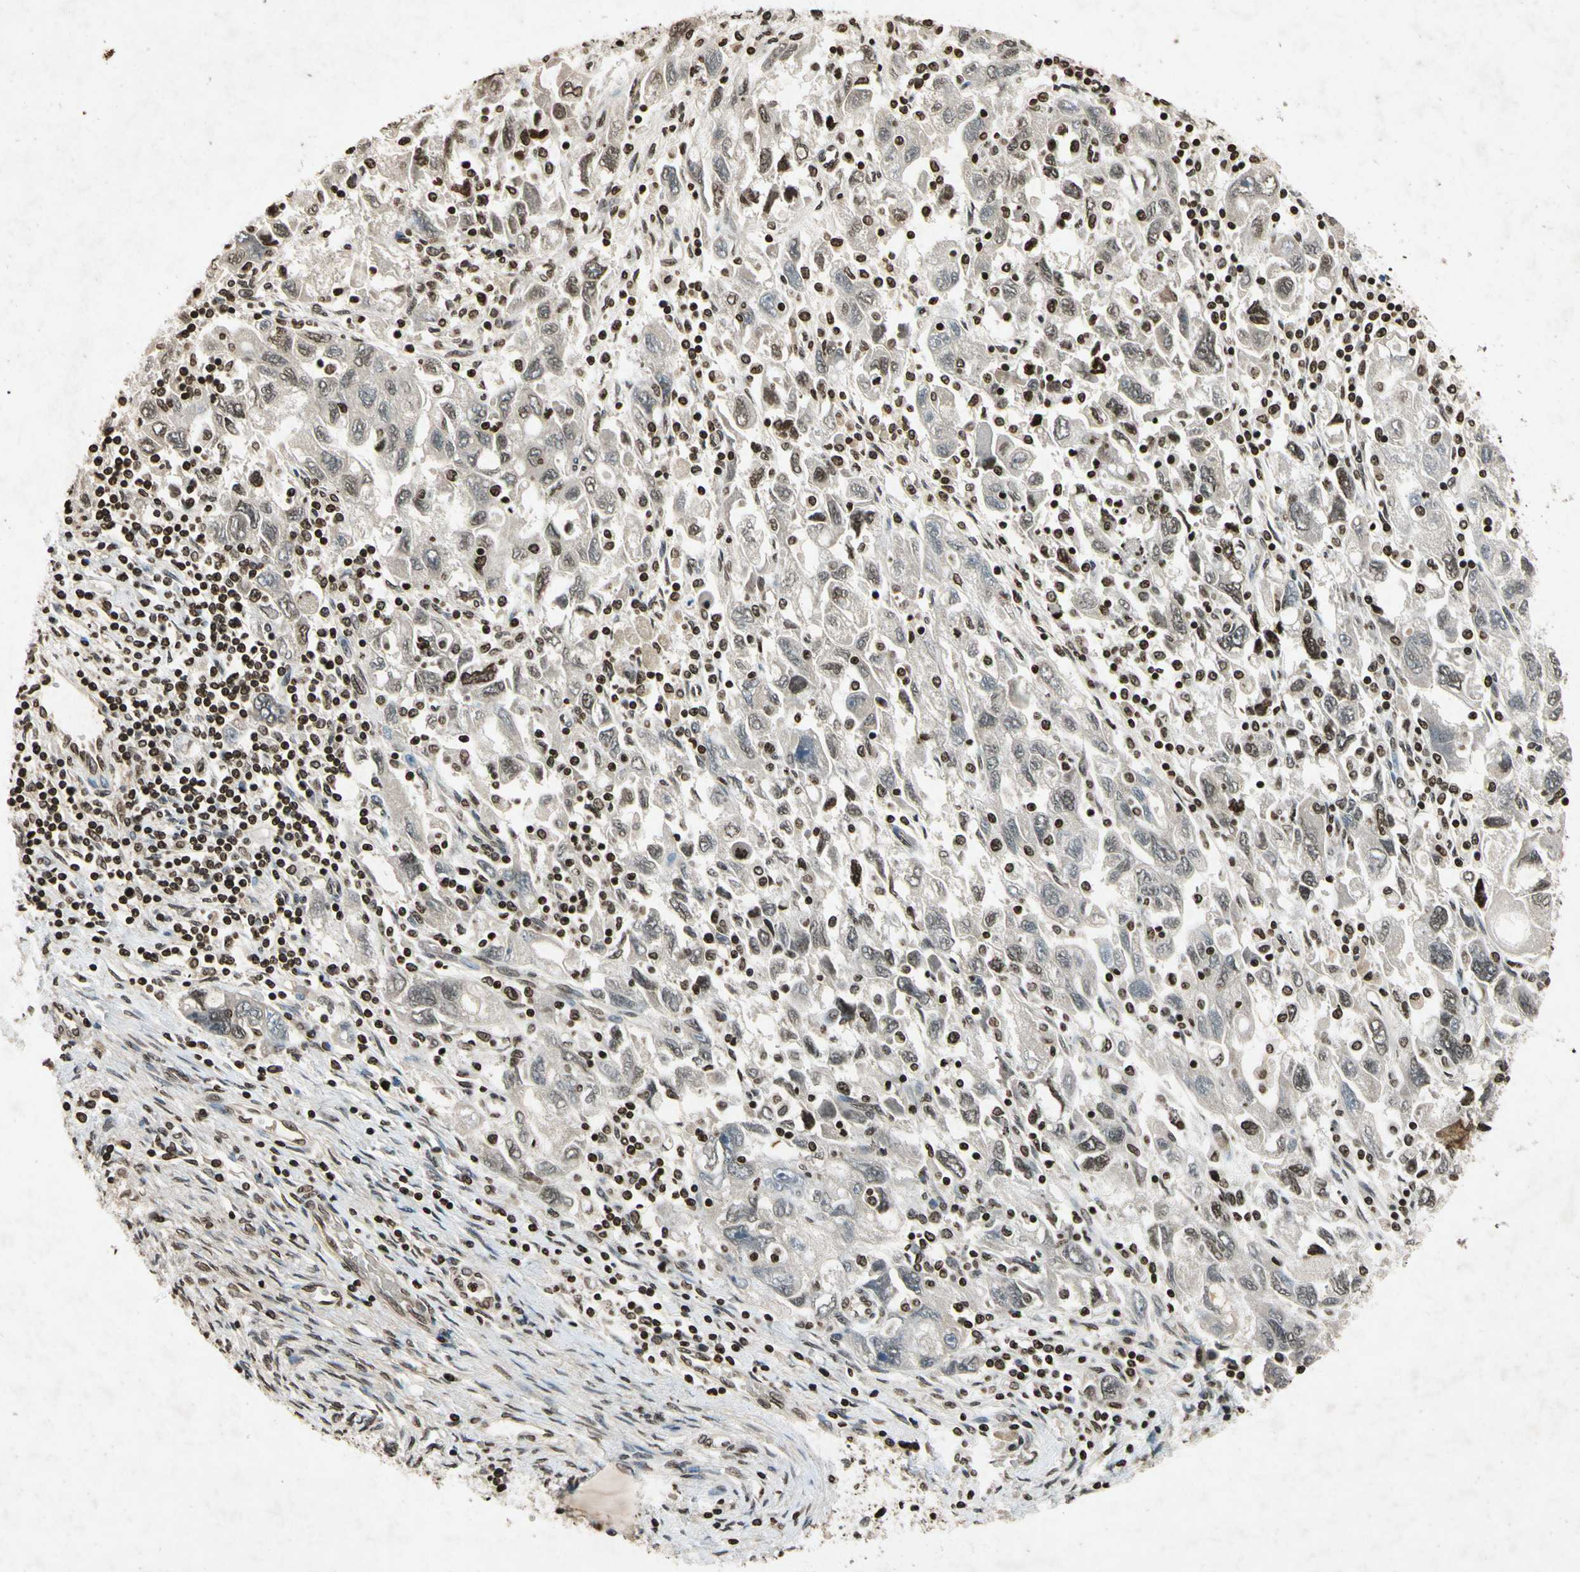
{"staining": {"intensity": "negative", "quantity": "none", "location": "none"}, "tissue": "ovarian cancer", "cell_type": "Tumor cells", "image_type": "cancer", "snomed": [{"axis": "morphology", "description": "Carcinoma, NOS"}, {"axis": "morphology", "description": "Cystadenocarcinoma, serous, NOS"}, {"axis": "topography", "description": "Ovary"}], "caption": "The immunohistochemistry (IHC) photomicrograph has no significant staining in tumor cells of ovarian cancer (carcinoma) tissue.", "gene": "HOXB3", "patient": {"sex": "female", "age": 69}}